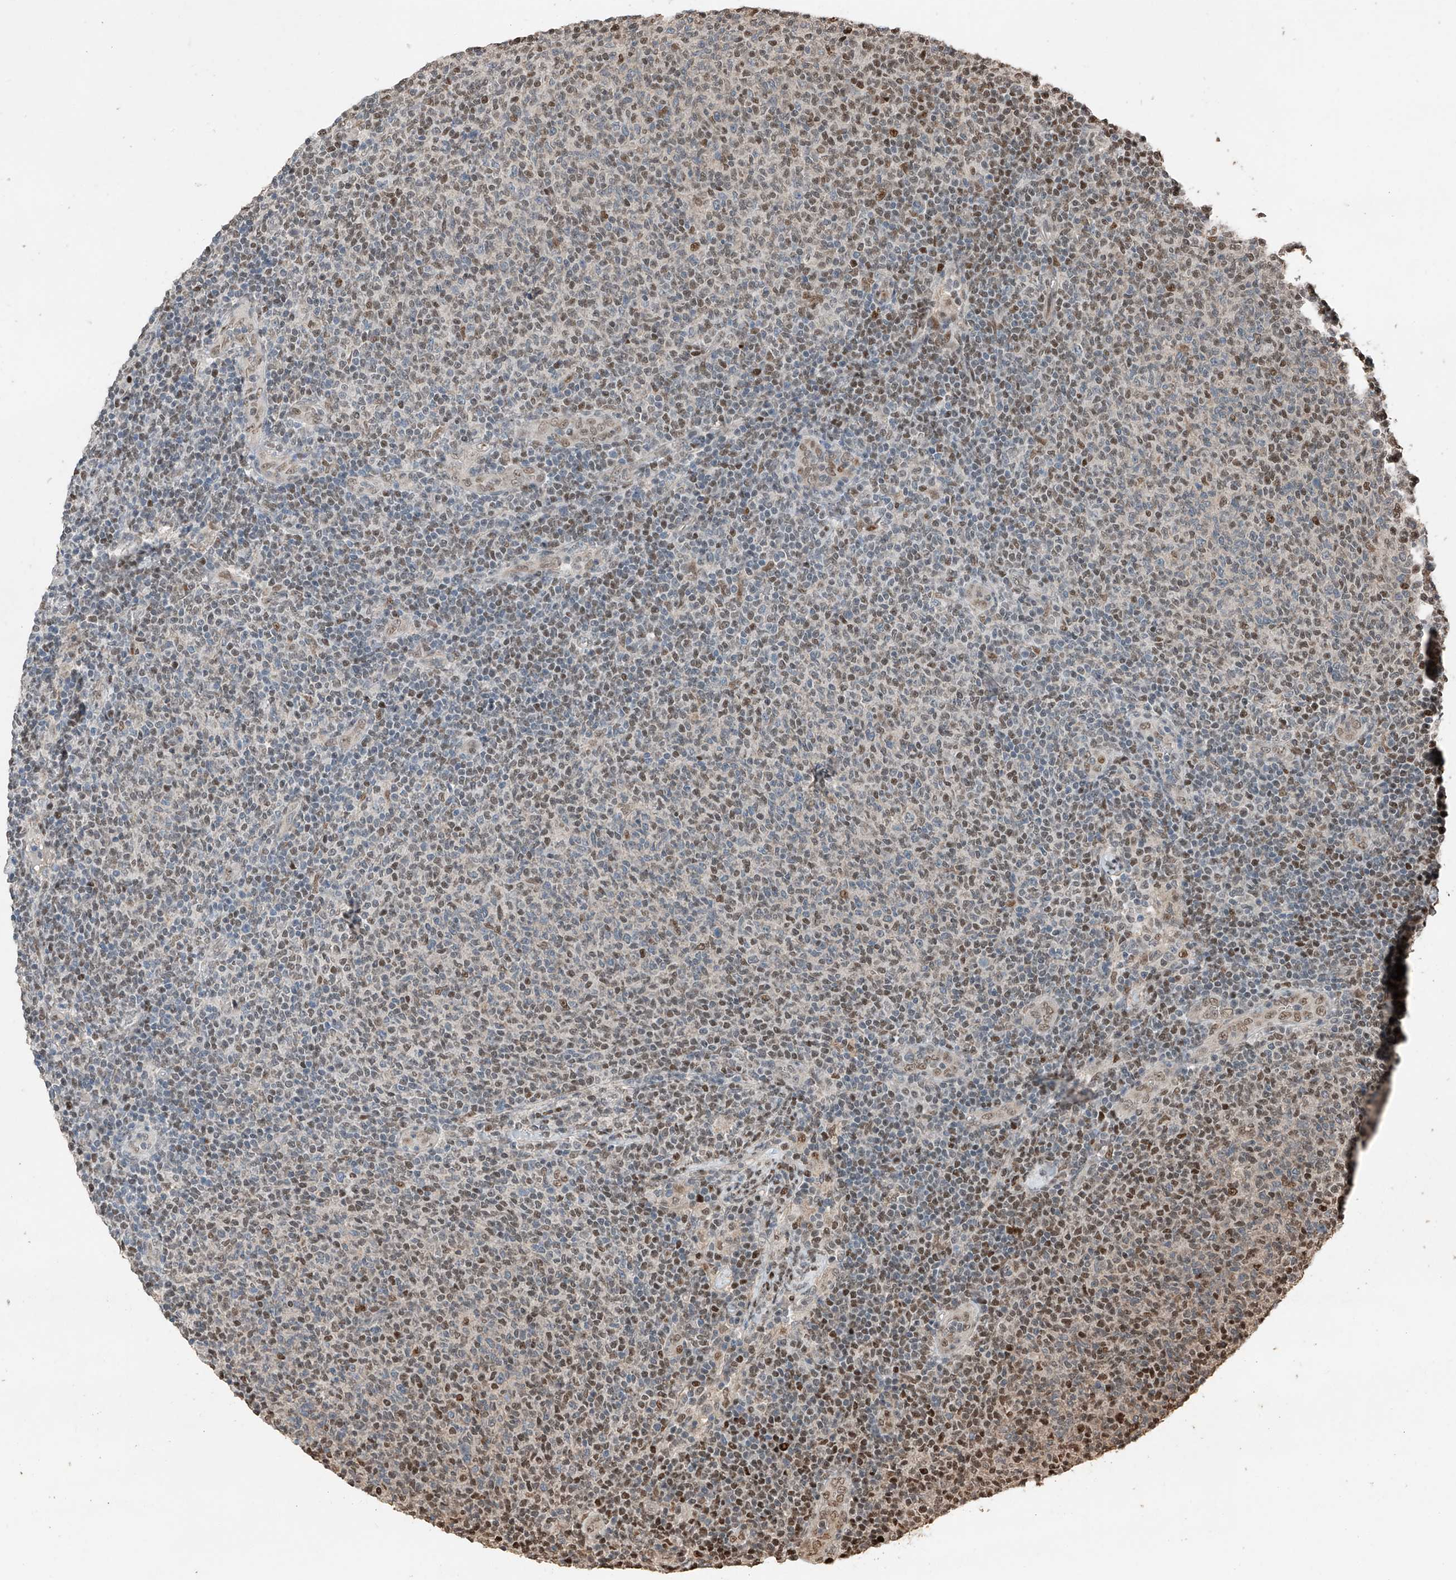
{"staining": {"intensity": "moderate", "quantity": "25%-75%", "location": "nuclear"}, "tissue": "lymphoma", "cell_type": "Tumor cells", "image_type": "cancer", "snomed": [{"axis": "morphology", "description": "Malignant lymphoma, non-Hodgkin's type, Low grade"}, {"axis": "topography", "description": "Lymph node"}], "caption": "DAB immunohistochemical staining of human low-grade malignant lymphoma, non-Hodgkin's type demonstrates moderate nuclear protein expression in about 25%-75% of tumor cells.", "gene": "RMND1", "patient": {"sex": "male", "age": 66}}